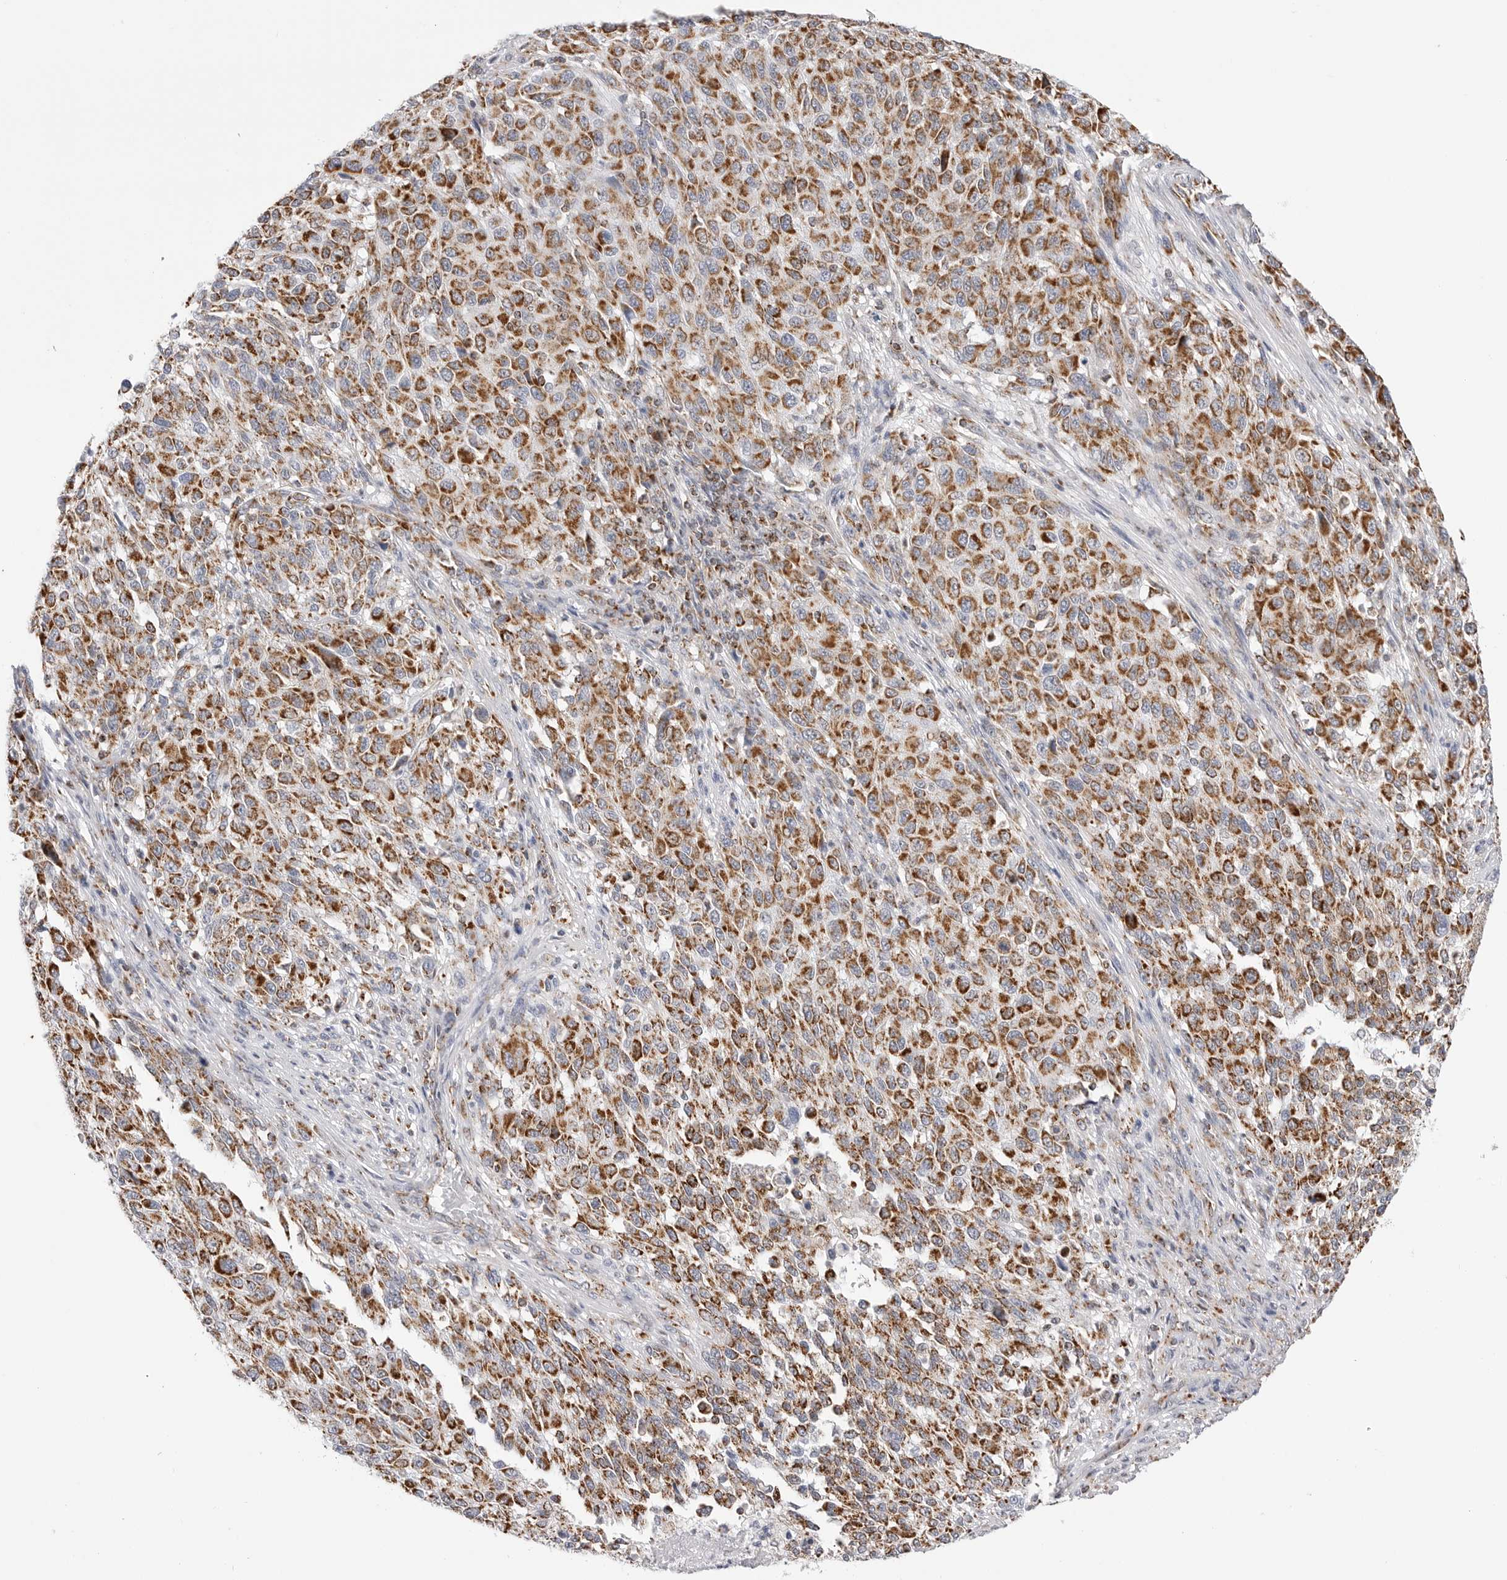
{"staining": {"intensity": "moderate", "quantity": ">75%", "location": "cytoplasmic/membranous"}, "tissue": "melanoma", "cell_type": "Tumor cells", "image_type": "cancer", "snomed": [{"axis": "morphology", "description": "Malignant melanoma, Metastatic site"}, {"axis": "topography", "description": "Lymph node"}], "caption": "Immunohistochemical staining of melanoma displays medium levels of moderate cytoplasmic/membranous staining in about >75% of tumor cells.", "gene": "ATP5IF1", "patient": {"sex": "male", "age": 61}}